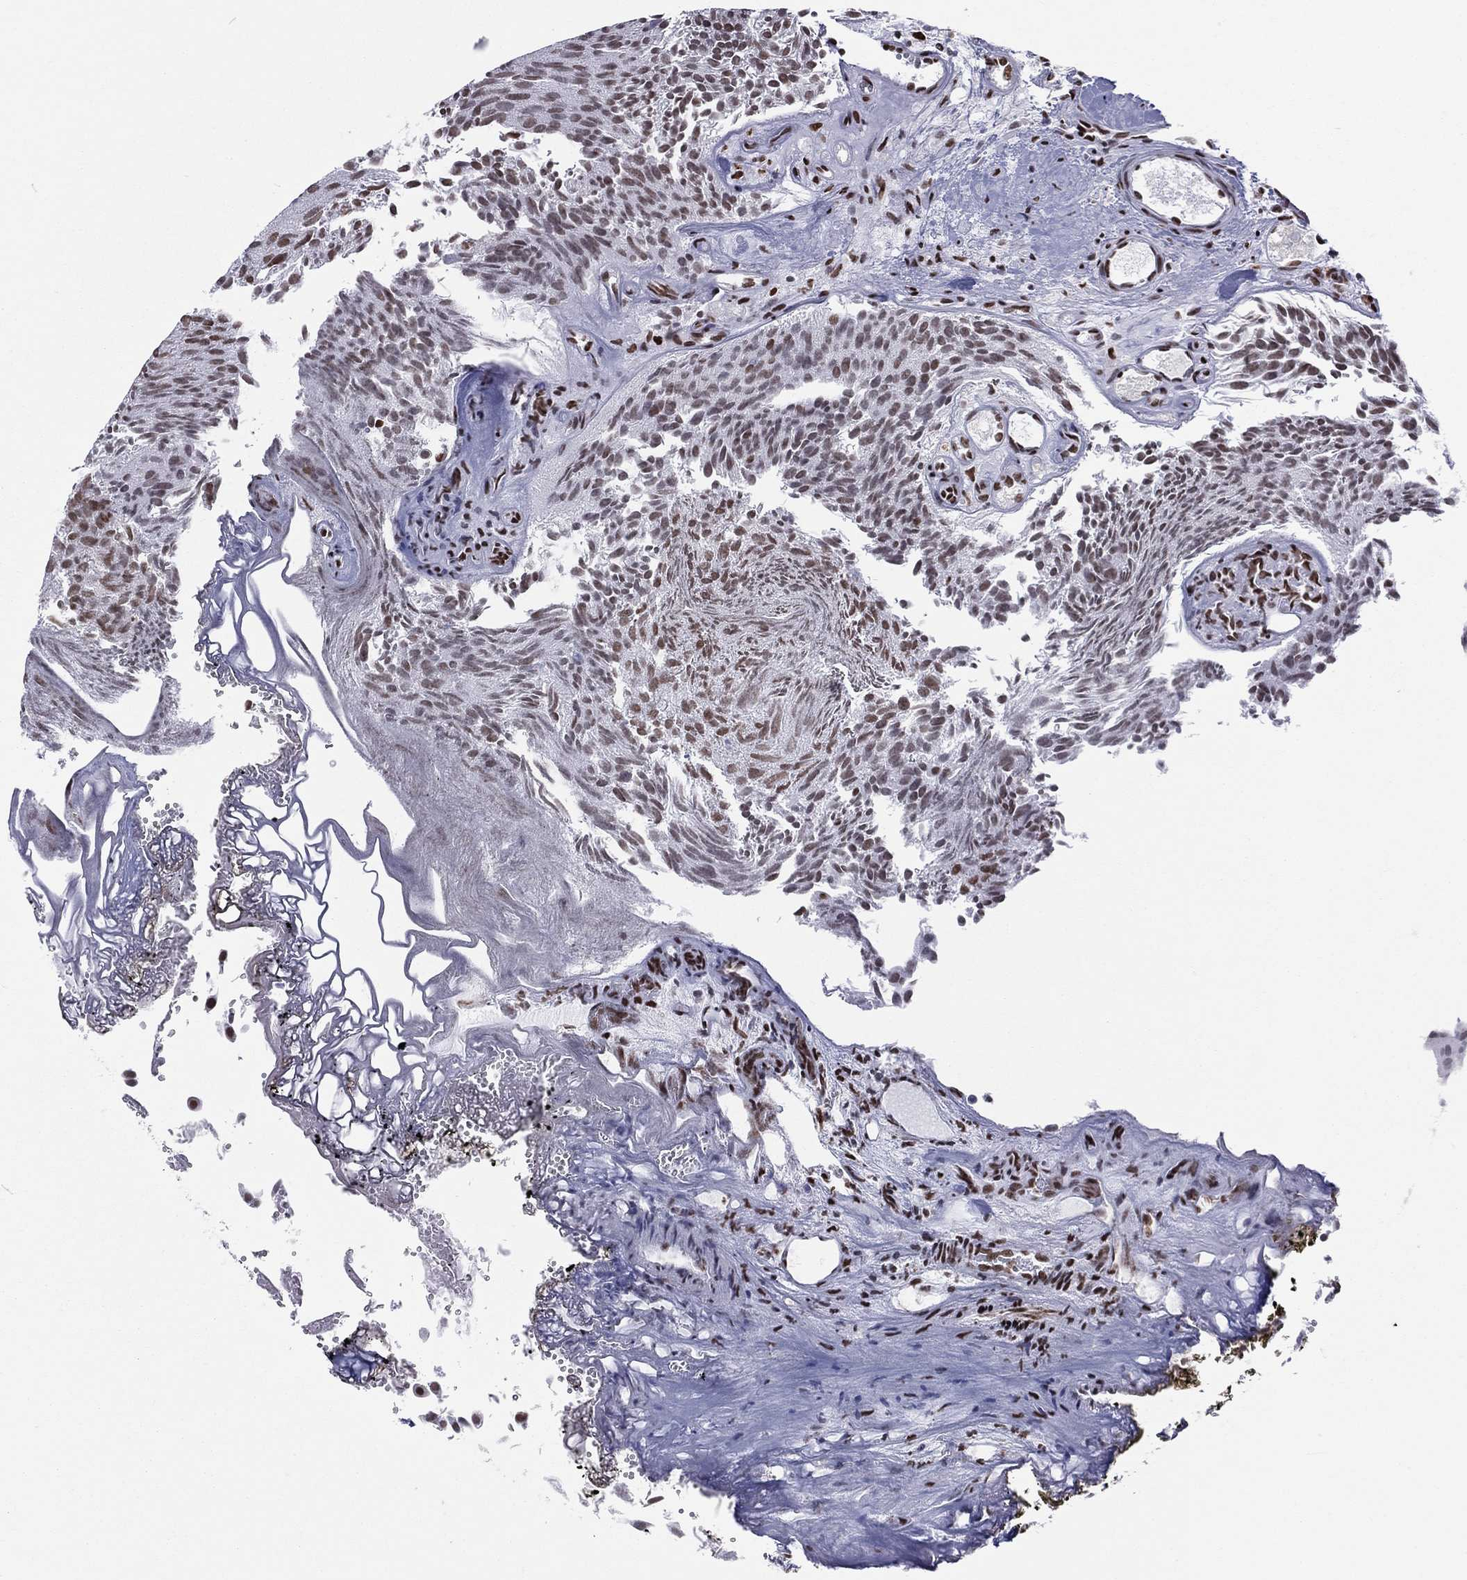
{"staining": {"intensity": "moderate", "quantity": "25%-75%", "location": "nuclear"}, "tissue": "urothelial cancer", "cell_type": "Tumor cells", "image_type": "cancer", "snomed": [{"axis": "morphology", "description": "Urothelial carcinoma, Low grade"}, {"axis": "topography", "description": "Urinary bladder"}], "caption": "Tumor cells demonstrate medium levels of moderate nuclear expression in approximately 25%-75% of cells in low-grade urothelial carcinoma.", "gene": "ZNF7", "patient": {"sex": "female", "age": 87}}